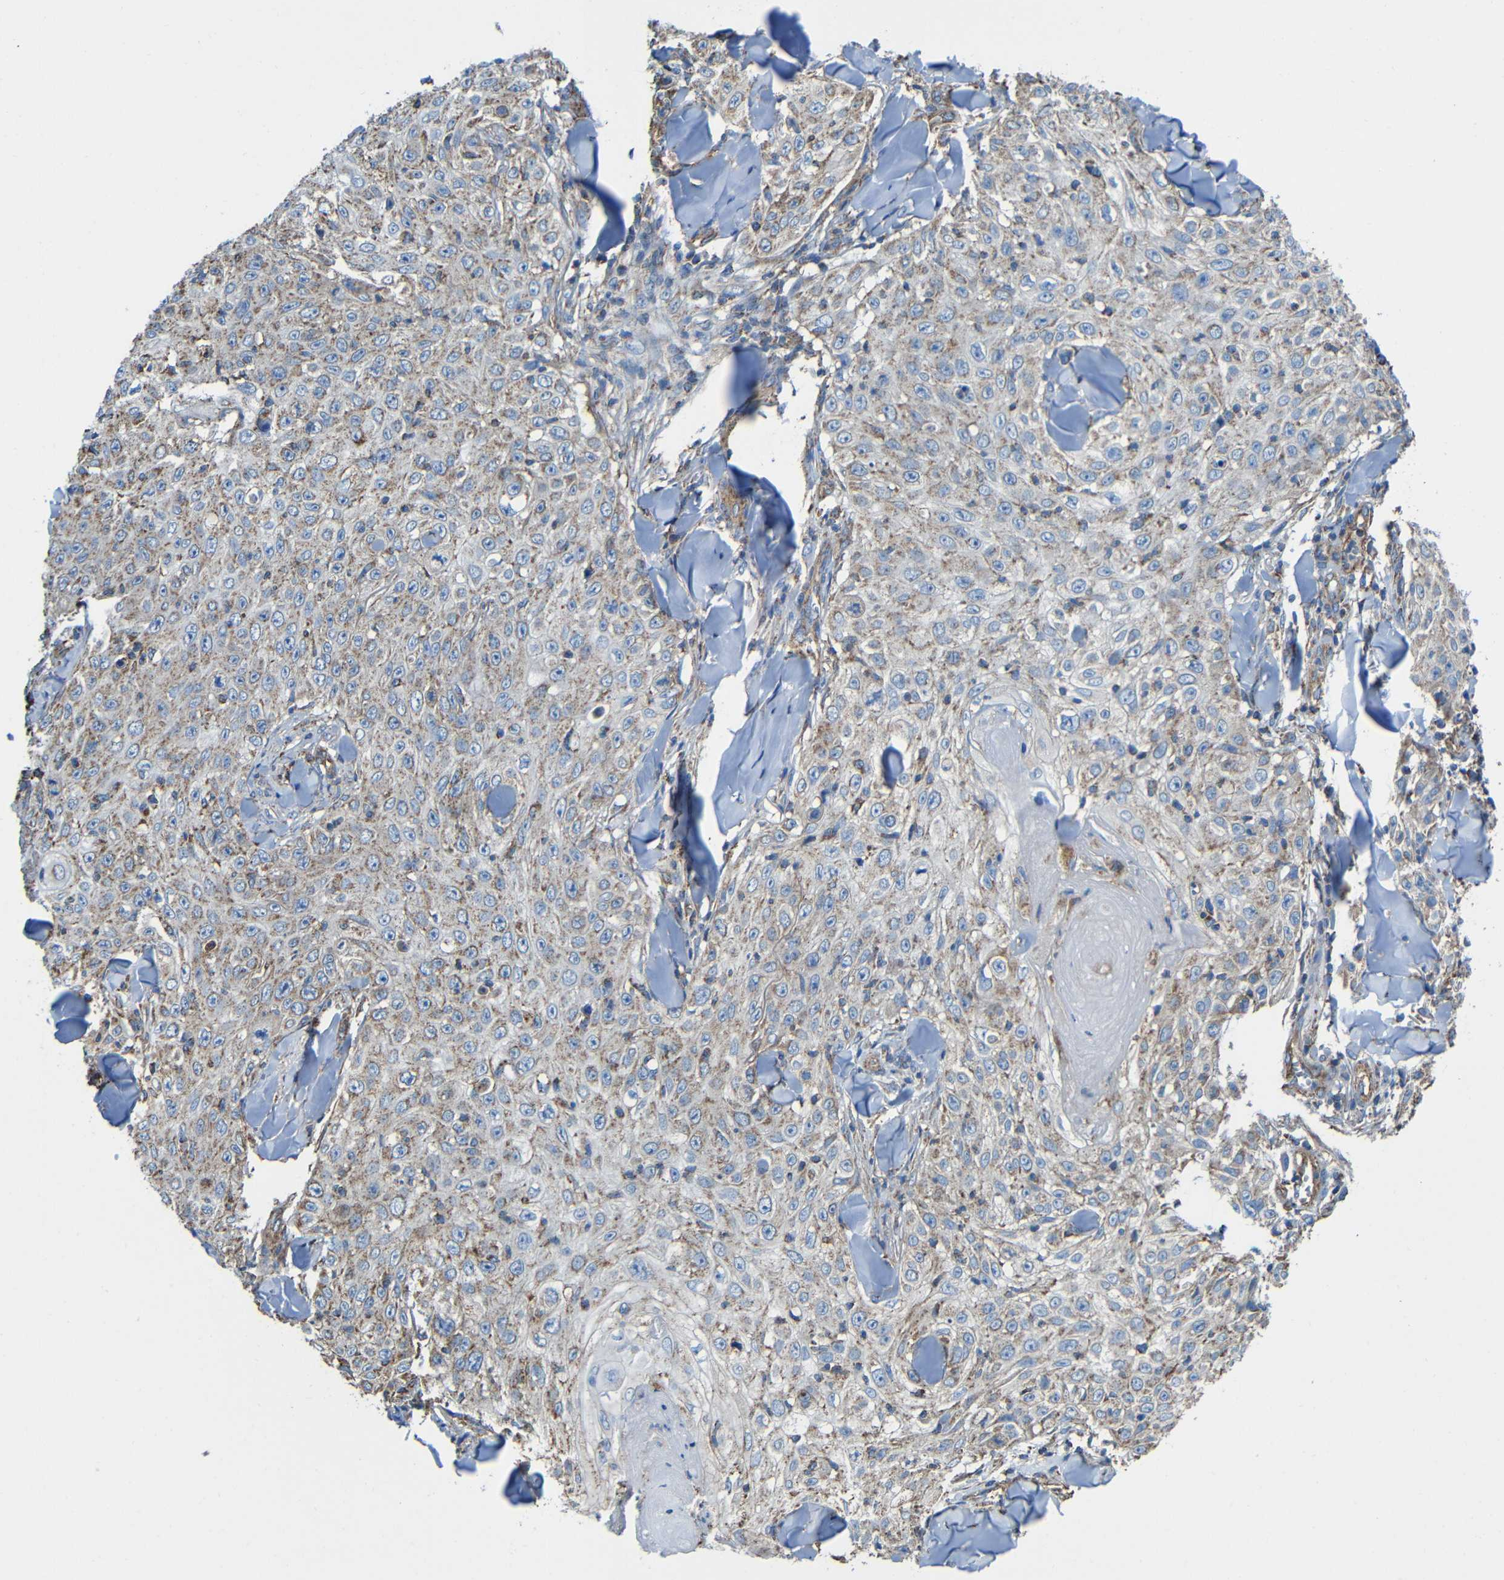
{"staining": {"intensity": "weak", "quantity": ">75%", "location": "cytoplasmic/membranous"}, "tissue": "skin cancer", "cell_type": "Tumor cells", "image_type": "cancer", "snomed": [{"axis": "morphology", "description": "Squamous cell carcinoma, NOS"}, {"axis": "topography", "description": "Skin"}], "caption": "This image demonstrates IHC staining of human skin cancer (squamous cell carcinoma), with low weak cytoplasmic/membranous positivity in approximately >75% of tumor cells.", "gene": "INTS6L", "patient": {"sex": "male", "age": 86}}